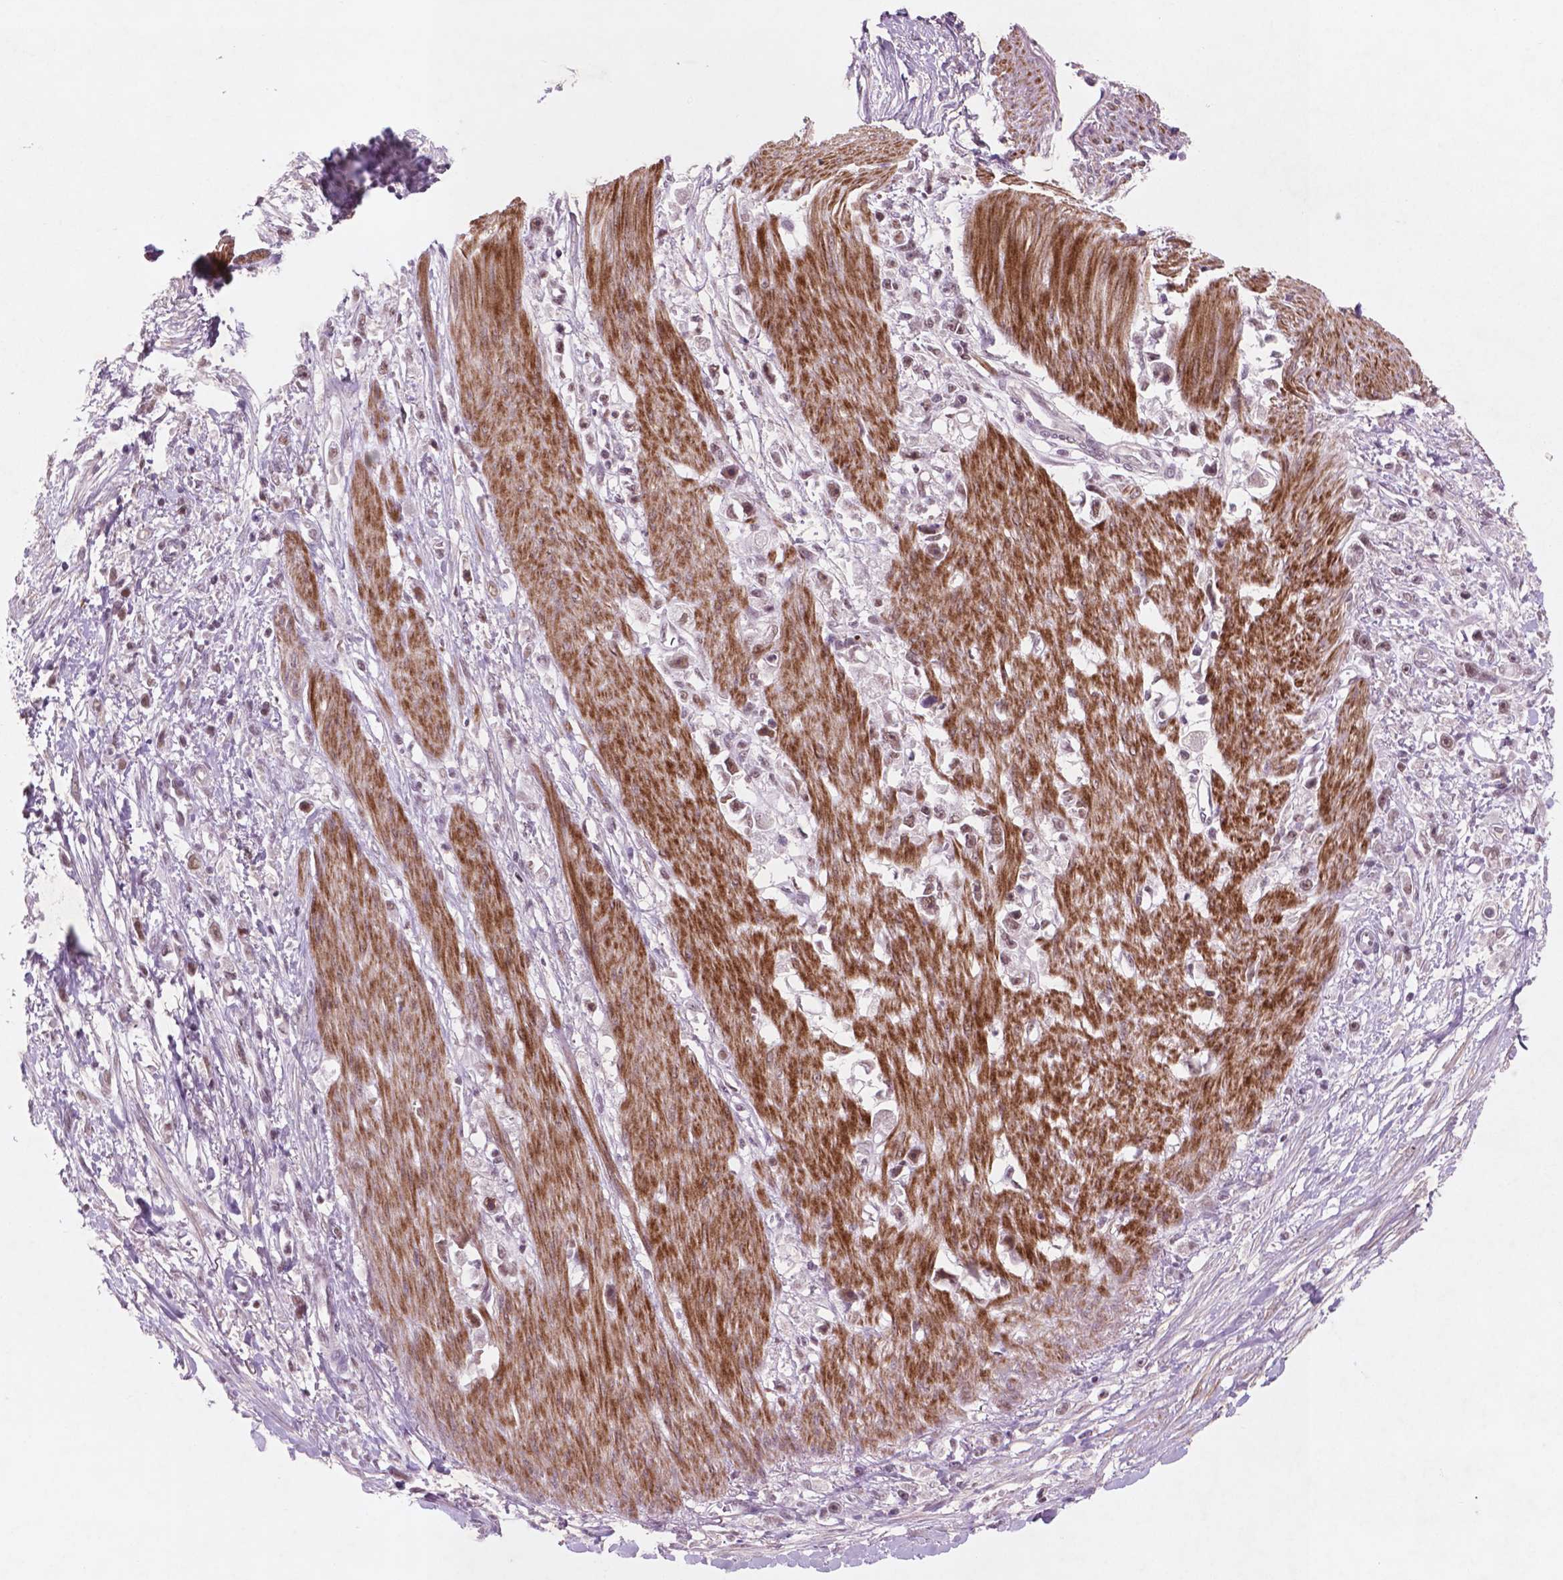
{"staining": {"intensity": "moderate", "quantity": ">75%", "location": "nuclear"}, "tissue": "stomach cancer", "cell_type": "Tumor cells", "image_type": "cancer", "snomed": [{"axis": "morphology", "description": "Adenocarcinoma, NOS"}, {"axis": "topography", "description": "Stomach"}], "caption": "Immunohistochemical staining of human stomach cancer (adenocarcinoma) displays moderate nuclear protein positivity in approximately >75% of tumor cells. (DAB (3,3'-diaminobenzidine) IHC with brightfield microscopy, high magnification).", "gene": "CTR9", "patient": {"sex": "female", "age": 59}}